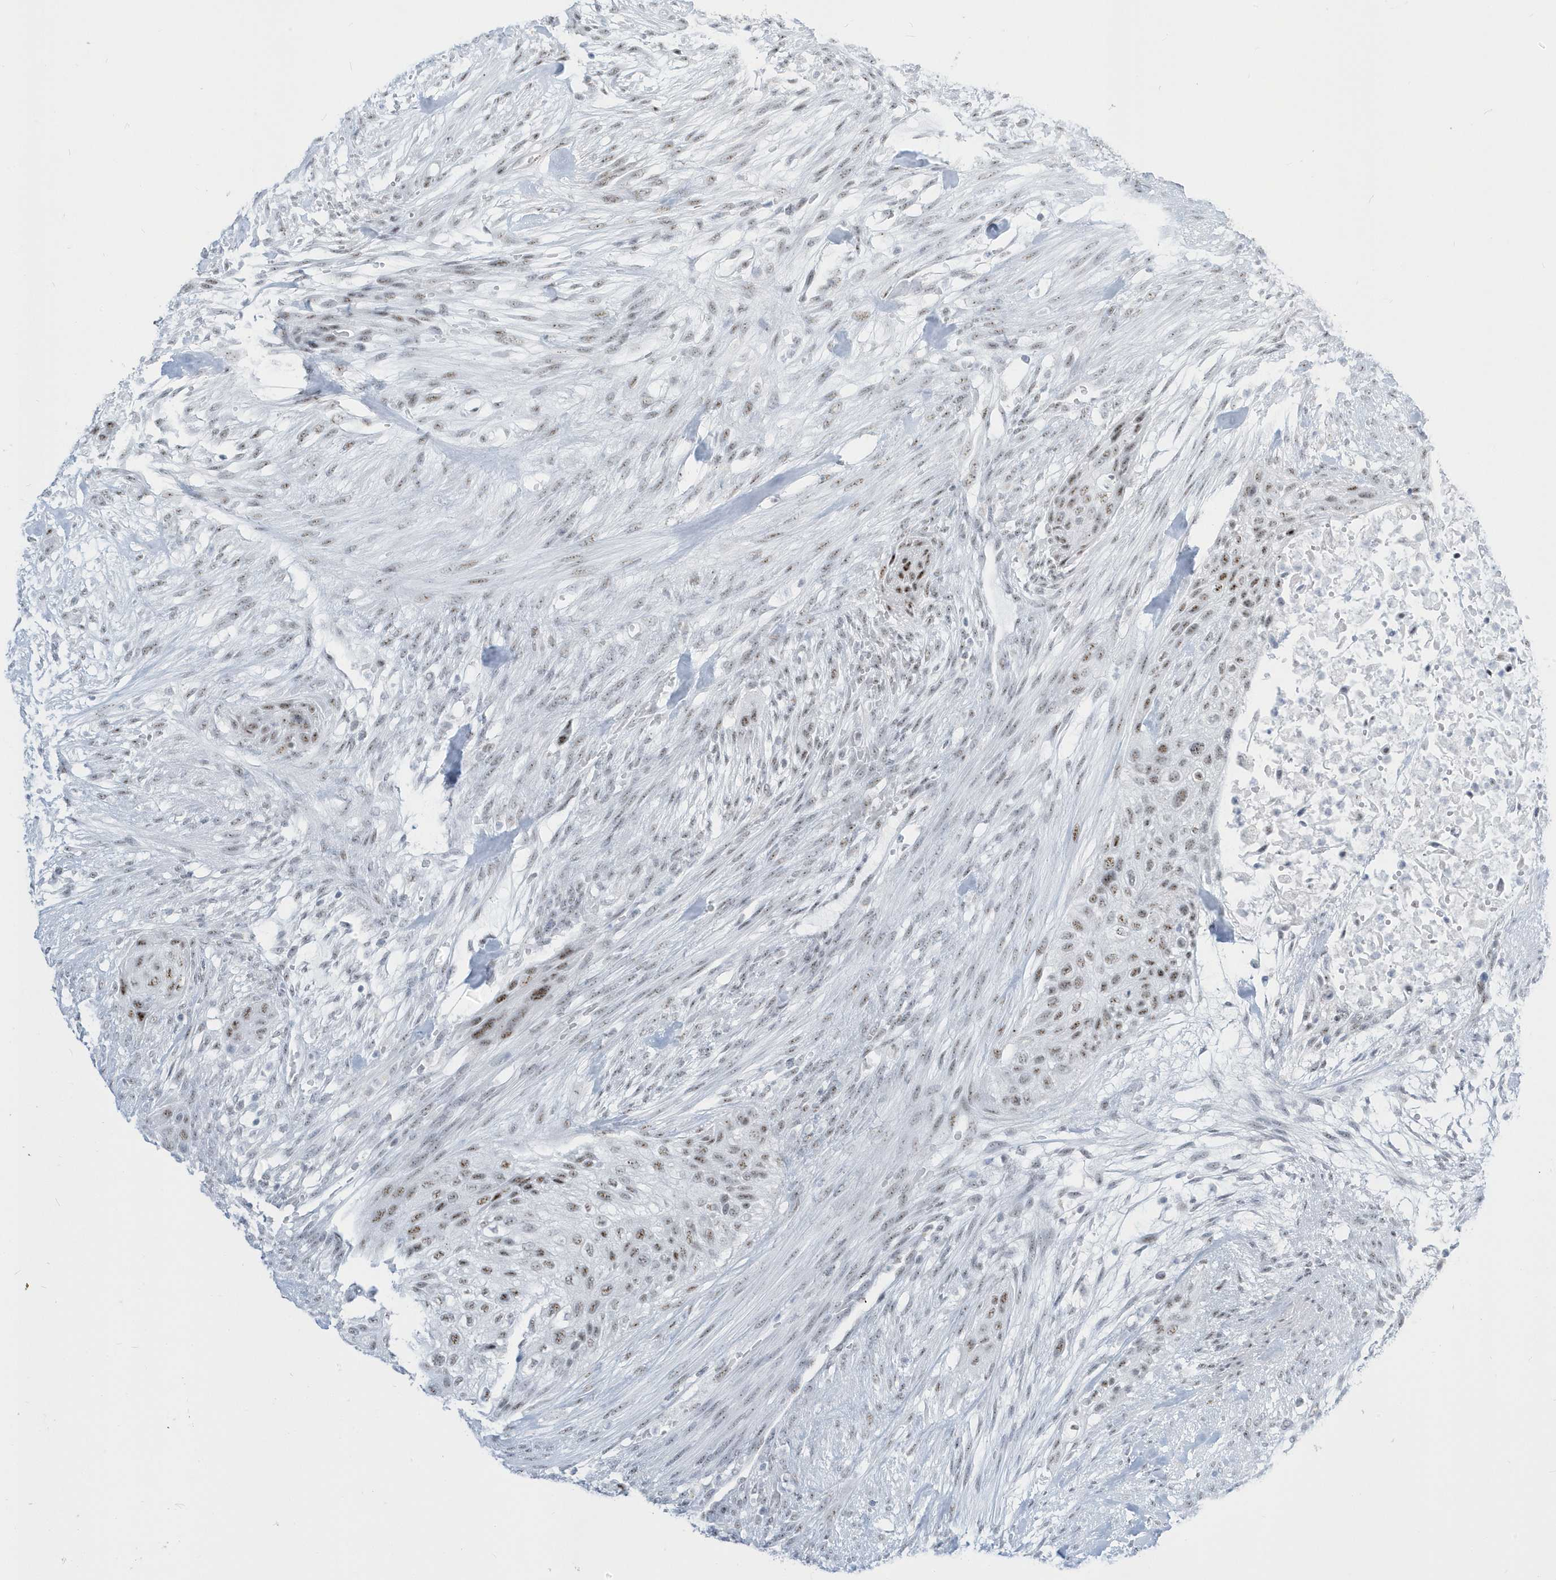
{"staining": {"intensity": "moderate", "quantity": ">75%", "location": "nuclear"}, "tissue": "urothelial cancer", "cell_type": "Tumor cells", "image_type": "cancer", "snomed": [{"axis": "morphology", "description": "Urothelial carcinoma, High grade"}, {"axis": "topography", "description": "Urinary bladder"}], "caption": "Moderate nuclear staining for a protein is seen in about >75% of tumor cells of urothelial cancer using immunohistochemistry.", "gene": "PLEKHN1", "patient": {"sex": "male", "age": 35}}